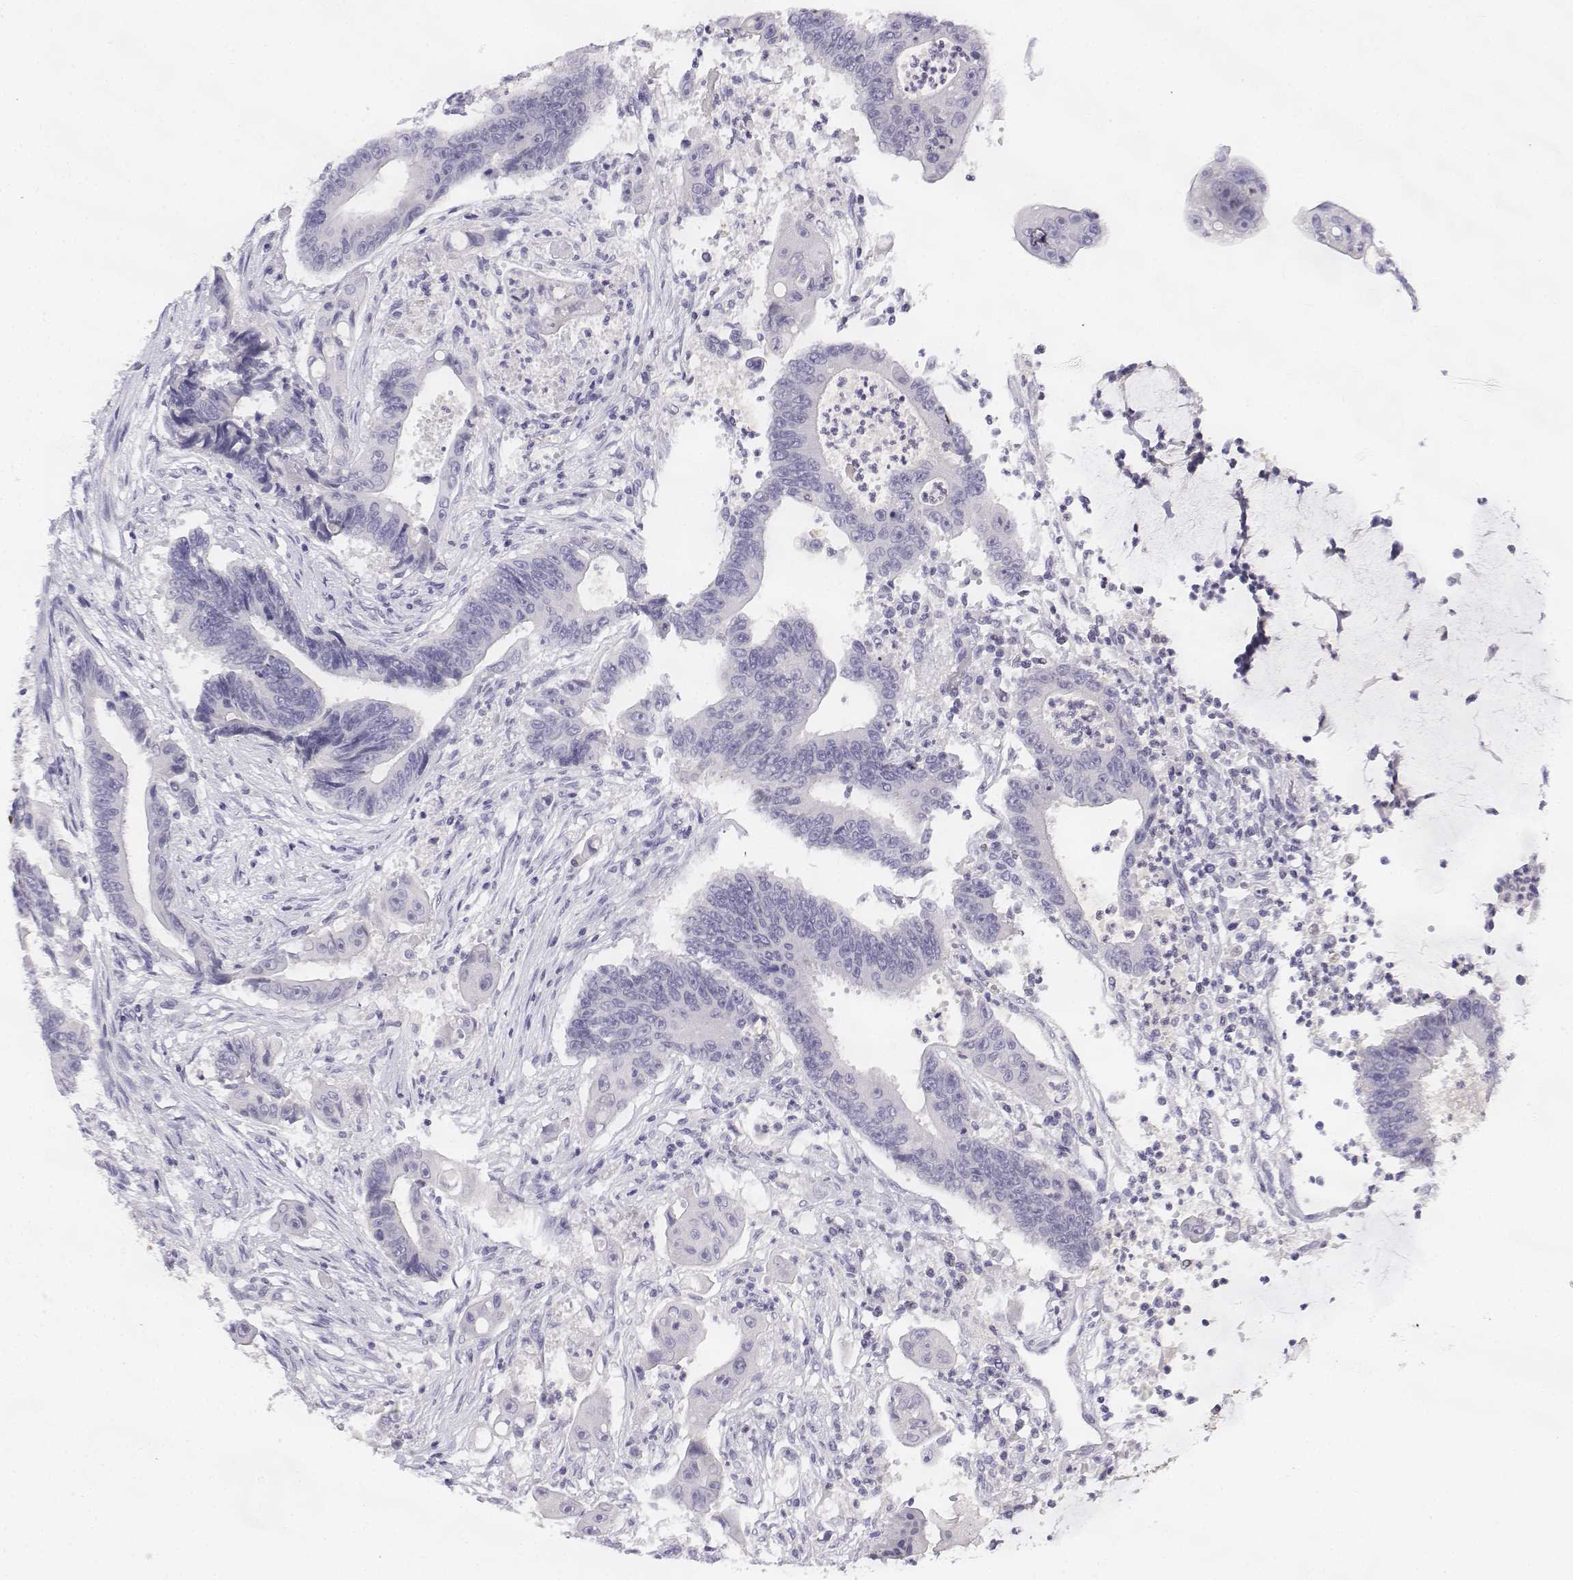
{"staining": {"intensity": "negative", "quantity": "none", "location": "none"}, "tissue": "colorectal cancer", "cell_type": "Tumor cells", "image_type": "cancer", "snomed": [{"axis": "morphology", "description": "Adenocarcinoma, NOS"}, {"axis": "topography", "description": "Rectum"}], "caption": "The histopathology image reveals no significant expression in tumor cells of colorectal cancer (adenocarcinoma).", "gene": "UCN2", "patient": {"sex": "male", "age": 54}}